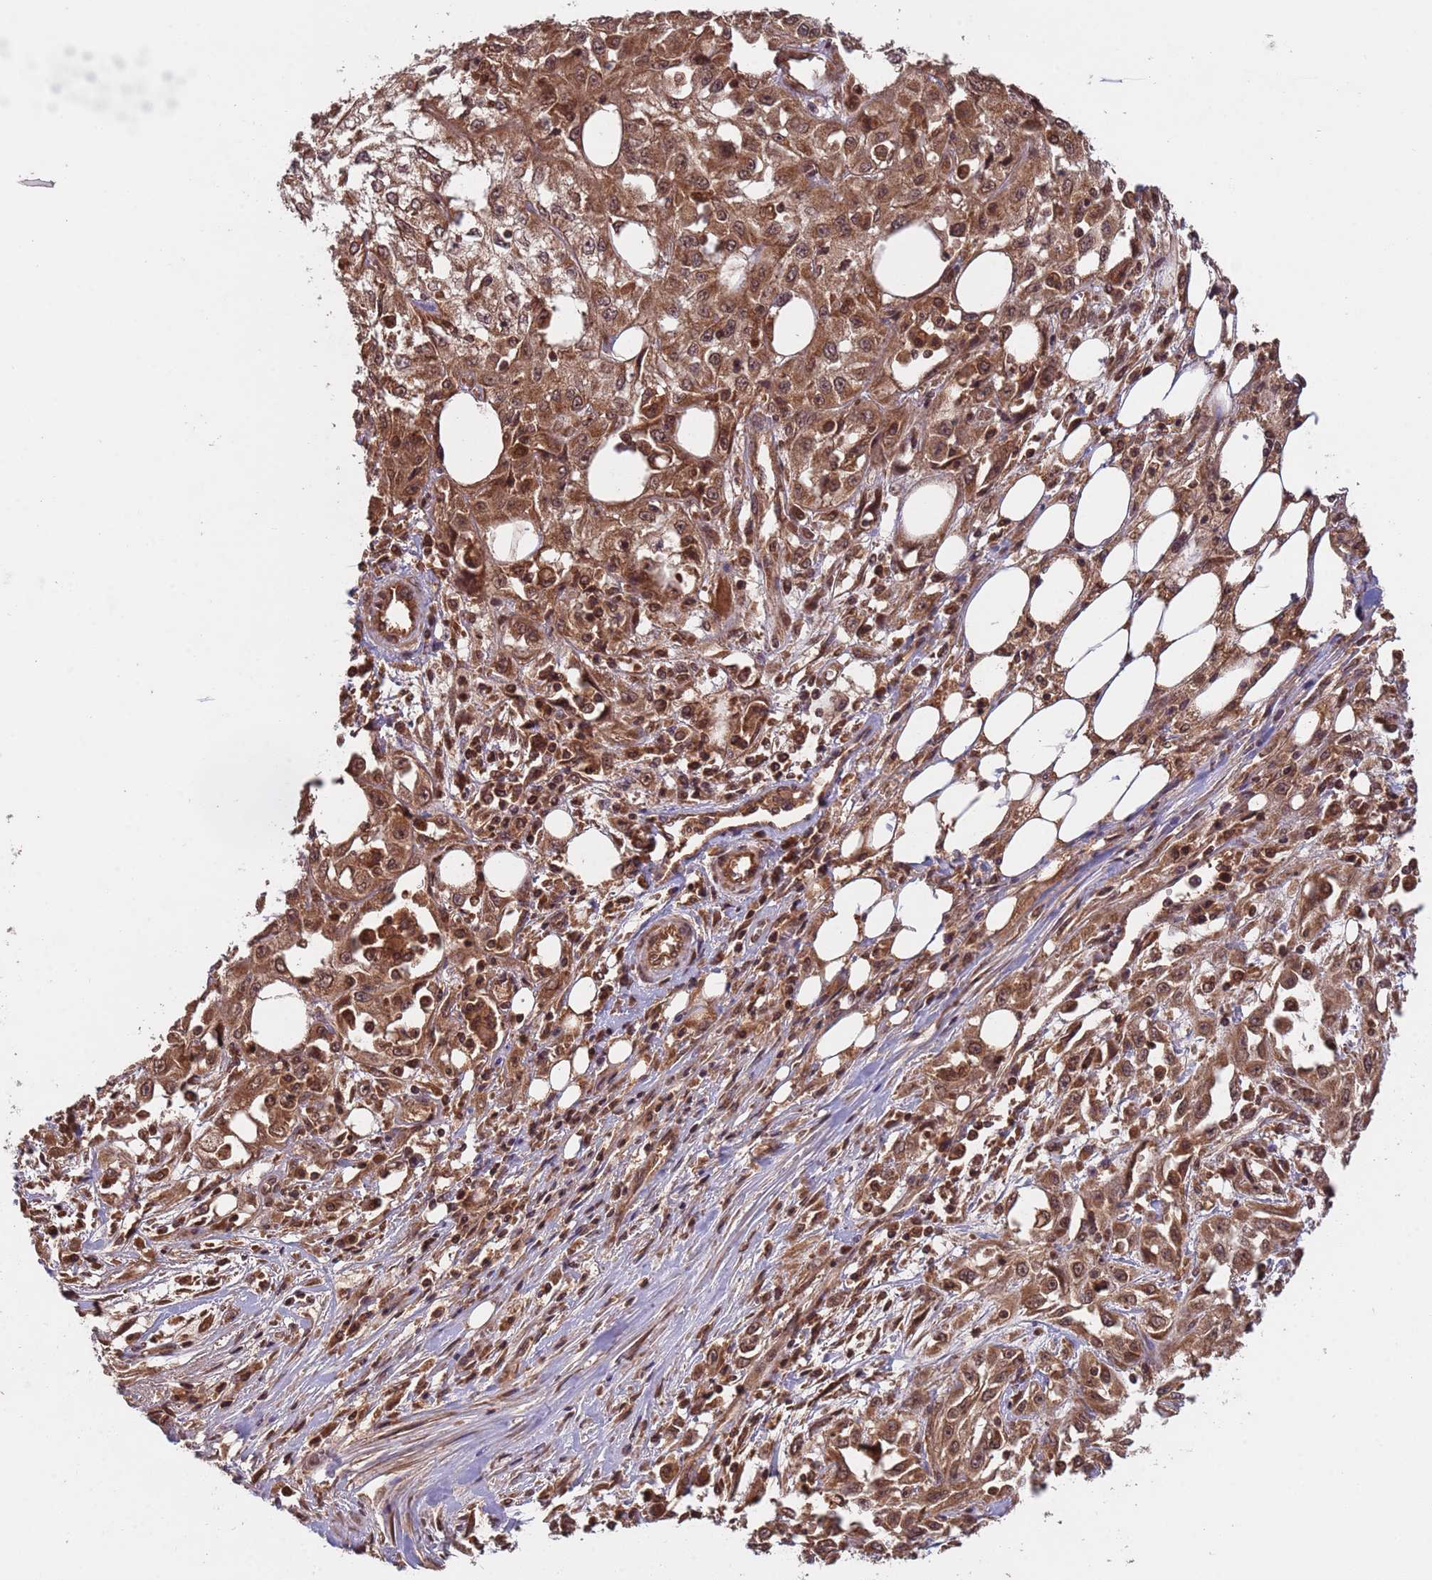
{"staining": {"intensity": "moderate", "quantity": ">75%", "location": "cytoplasmic/membranous,nuclear"}, "tissue": "skin cancer", "cell_type": "Tumor cells", "image_type": "cancer", "snomed": [{"axis": "morphology", "description": "Squamous cell carcinoma, NOS"}, {"axis": "morphology", "description": "Squamous cell carcinoma, metastatic, NOS"}, {"axis": "topography", "description": "Skin"}, {"axis": "topography", "description": "Lymph node"}], "caption": "Approximately >75% of tumor cells in skin cancer display moderate cytoplasmic/membranous and nuclear protein staining as visualized by brown immunohistochemical staining.", "gene": "ERI1", "patient": {"sex": "male", "age": 75}}